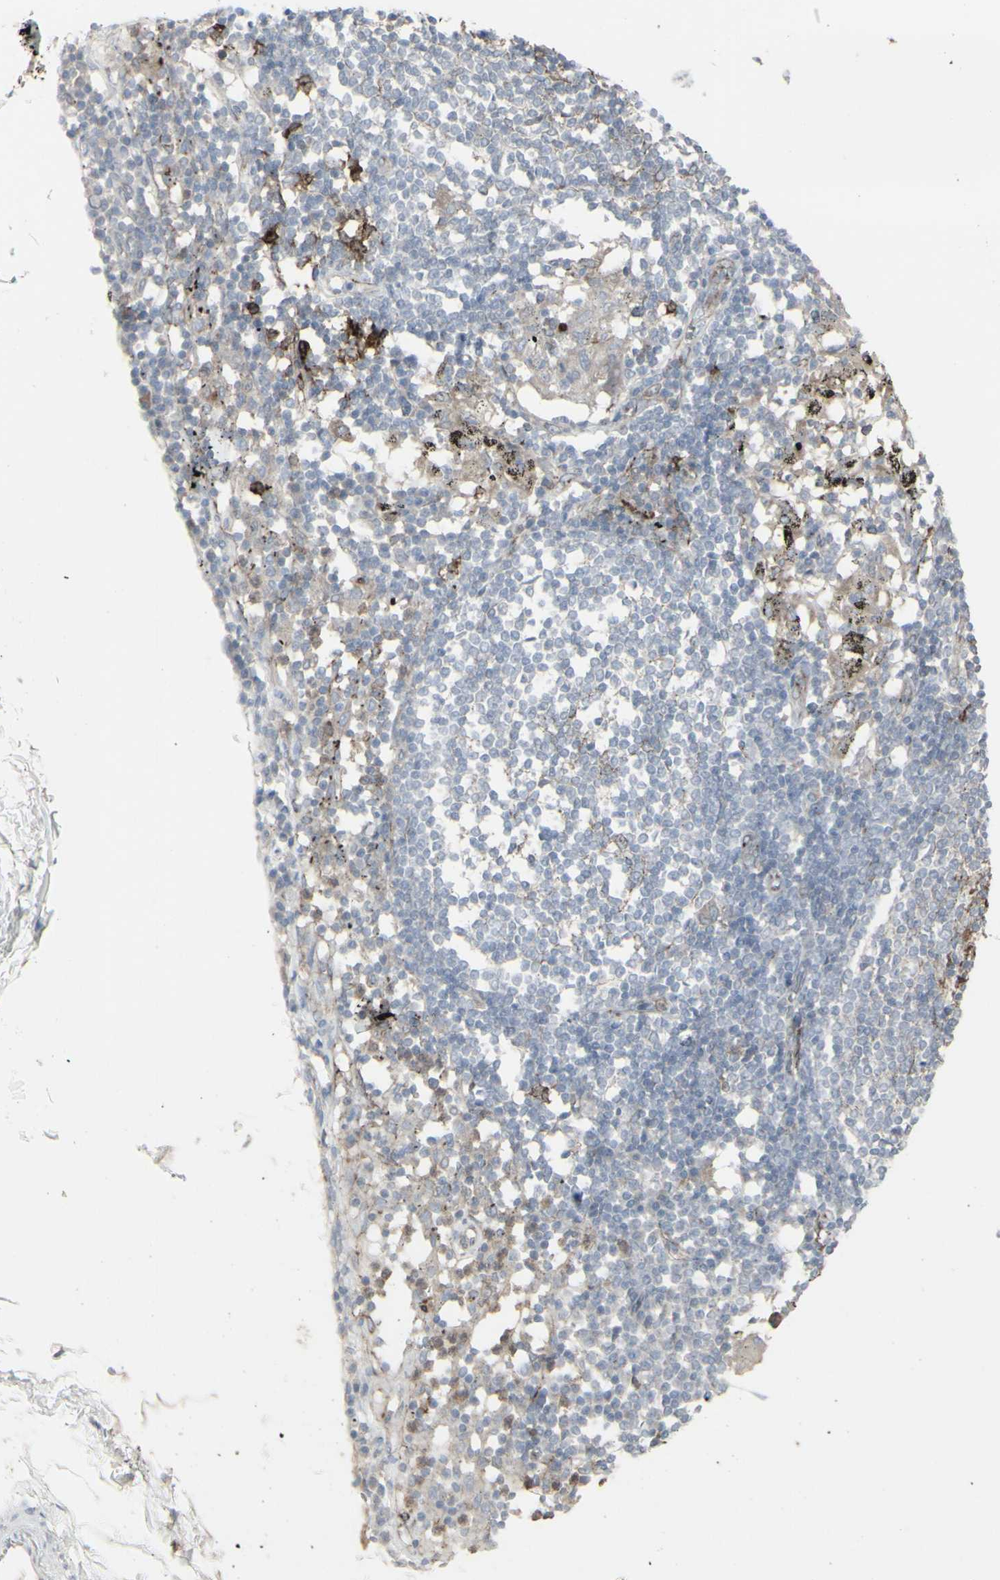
{"staining": {"intensity": "negative", "quantity": "none", "location": "none"}, "tissue": "adipose tissue", "cell_type": "Adipocytes", "image_type": "normal", "snomed": [{"axis": "morphology", "description": "Normal tissue, NOS"}, {"axis": "topography", "description": "Cartilage tissue"}, {"axis": "topography", "description": "Bronchus"}], "caption": "This micrograph is of unremarkable adipose tissue stained with immunohistochemistry (IHC) to label a protein in brown with the nuclei are counter-stained blue. There is no staining in adipocytes.", "gene": "GJA1", "patient": {"sex": "female", "age": 73}}